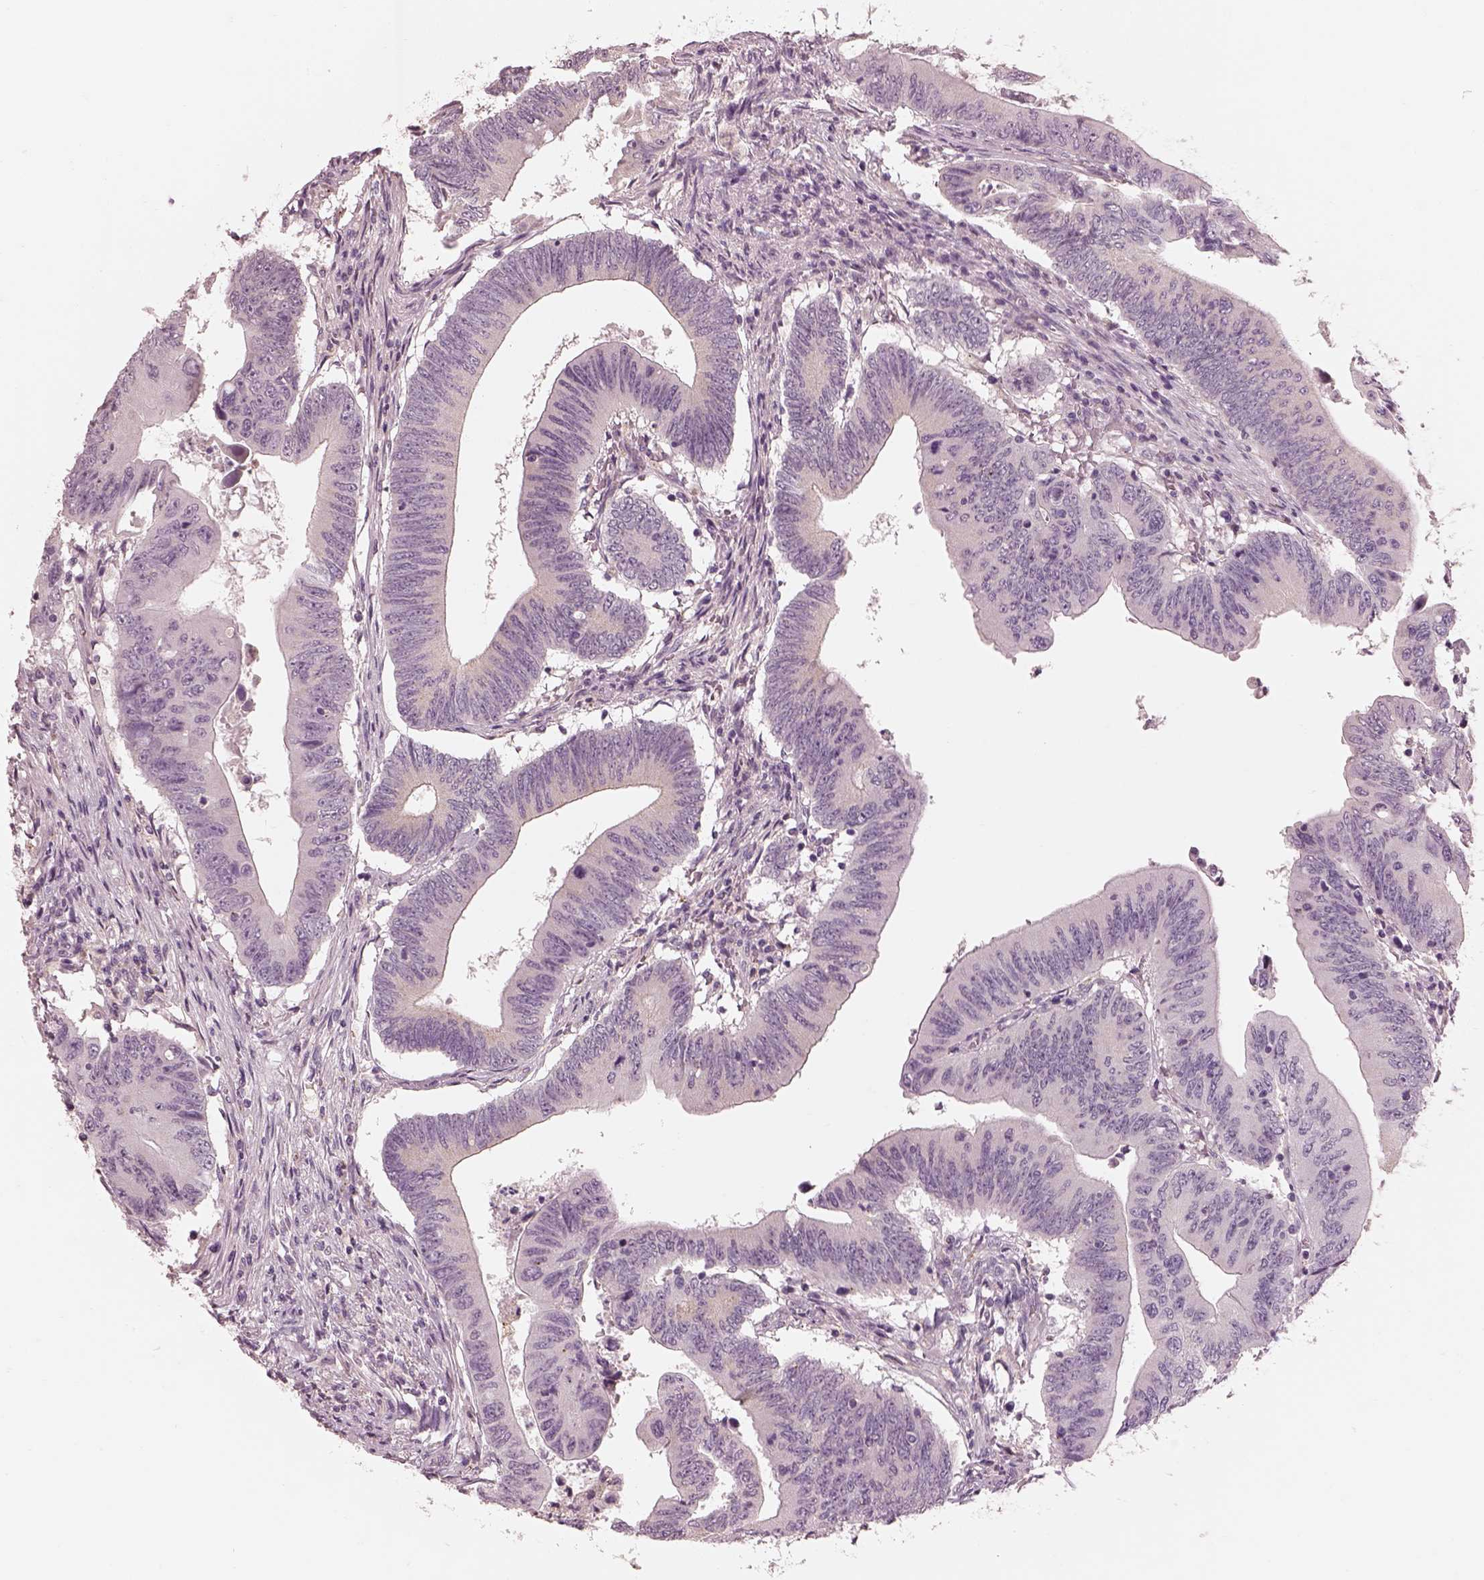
{"staining": {"intensity": "negative", "quantity": "none", "location": "none"}, "tissue": "colorectal cancer", "cell_type": "Tumor cells", "image_type": "cancer", "snomed": [{"axis": "morphology", "description": "Adenocarcinoma, NOS"}, {"axis": "topography", "description": "Colon"}], "caption": "DAB immunohistochemical staining of adenocarcinoma (colorectal) shows no significant positivity in tumor cells. The staining is performed using DAB (3,3'-diaminobenzidine) brown chromogen with nuclei counter-stained in using hematoxylin.", "gene": "PRKACG", "patient": {"sex": "female", "age": 90}}